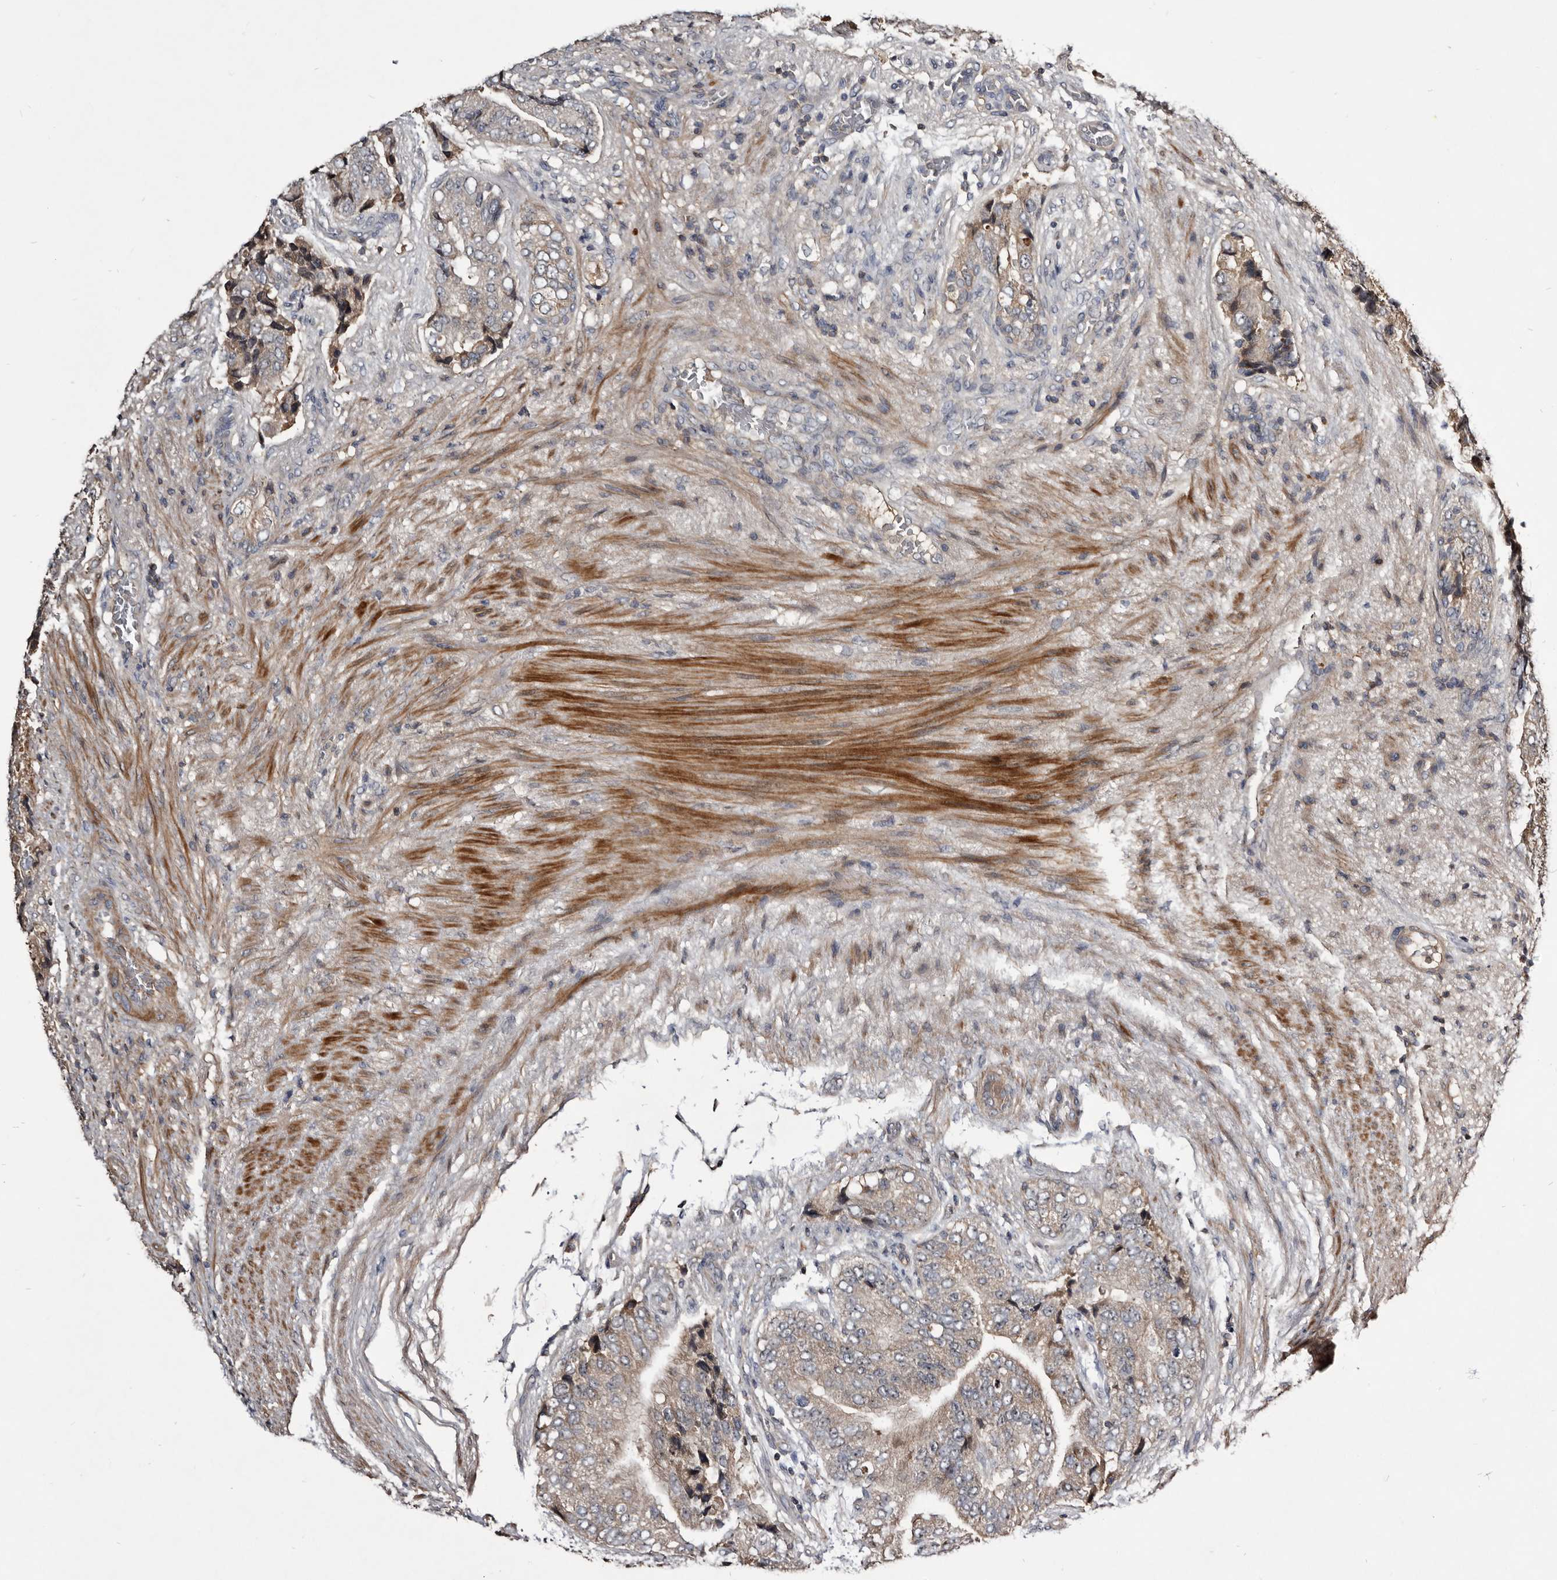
{"staining": {"intensity": "weak", "quantity": "25%-75%", "location": "cytoplasmic/membranous"}, "tissue": "prostate cancer", "cell_type": "Tumor cells", "image_type": "cancer", "snomed": [{"axis": "morphology", "description": "Adenocarcinoma, High grade"}, {"axis": "topography", "description": "Prostate"}], "caption": "The histopathology image demonstrates a brown stain indicating the presence of a protein in the cytoplasmic/membranous of tumor cells in prostate cancer (high-grade adenocarcinoma). The staining was performed using DAB, with brown indicating positive protein expression. Nuclei are stained blue with hematoxylin.", "gene": "TTC39A", "patient": {"sex": "male", "age": 70}}